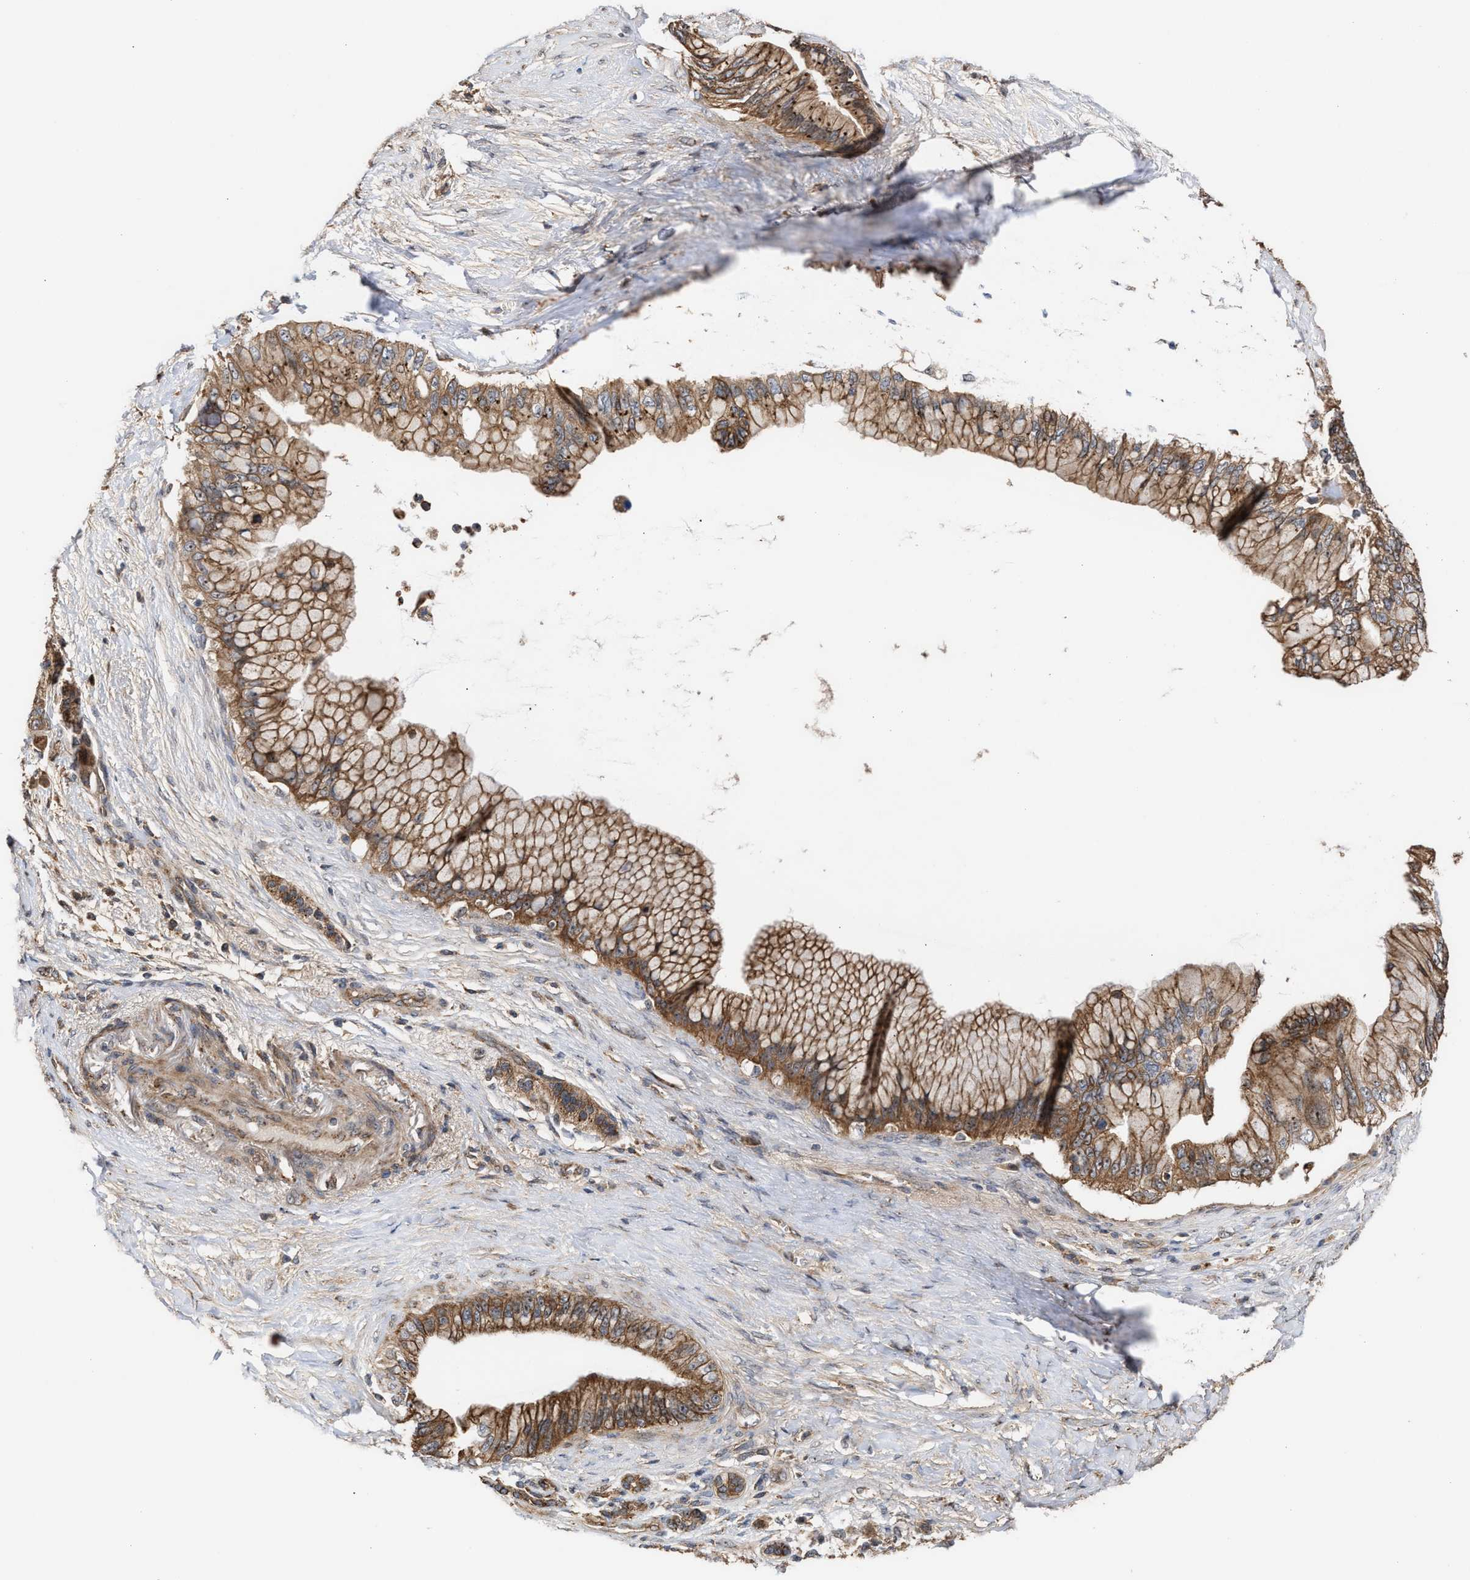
{"staining": {"intensity": "moderate", "quantity": ">75%", "location": "cytoplasmic/membranous"}, "tissue": "pancreatic cancer", "cell_type": "Tumor cells", "image_type": "cancer", "snomed": [{"axis": "morphology", "description": "Adenocarcinoma, NOS"}, {"axis": "topography", "description": "Pancreas"}], "caption": "Immunohistochemistry (IHC) (DAB (3,3'-diaminobenzidine)) staining of human pancreatic cancer (adenocarcinoma) displays moderate cytoplasmic/membranous protein positivity in approximately >75% of tumor cells.", "gene": "EXOSC2", "patient": {"sex": "male", "age": 59}}